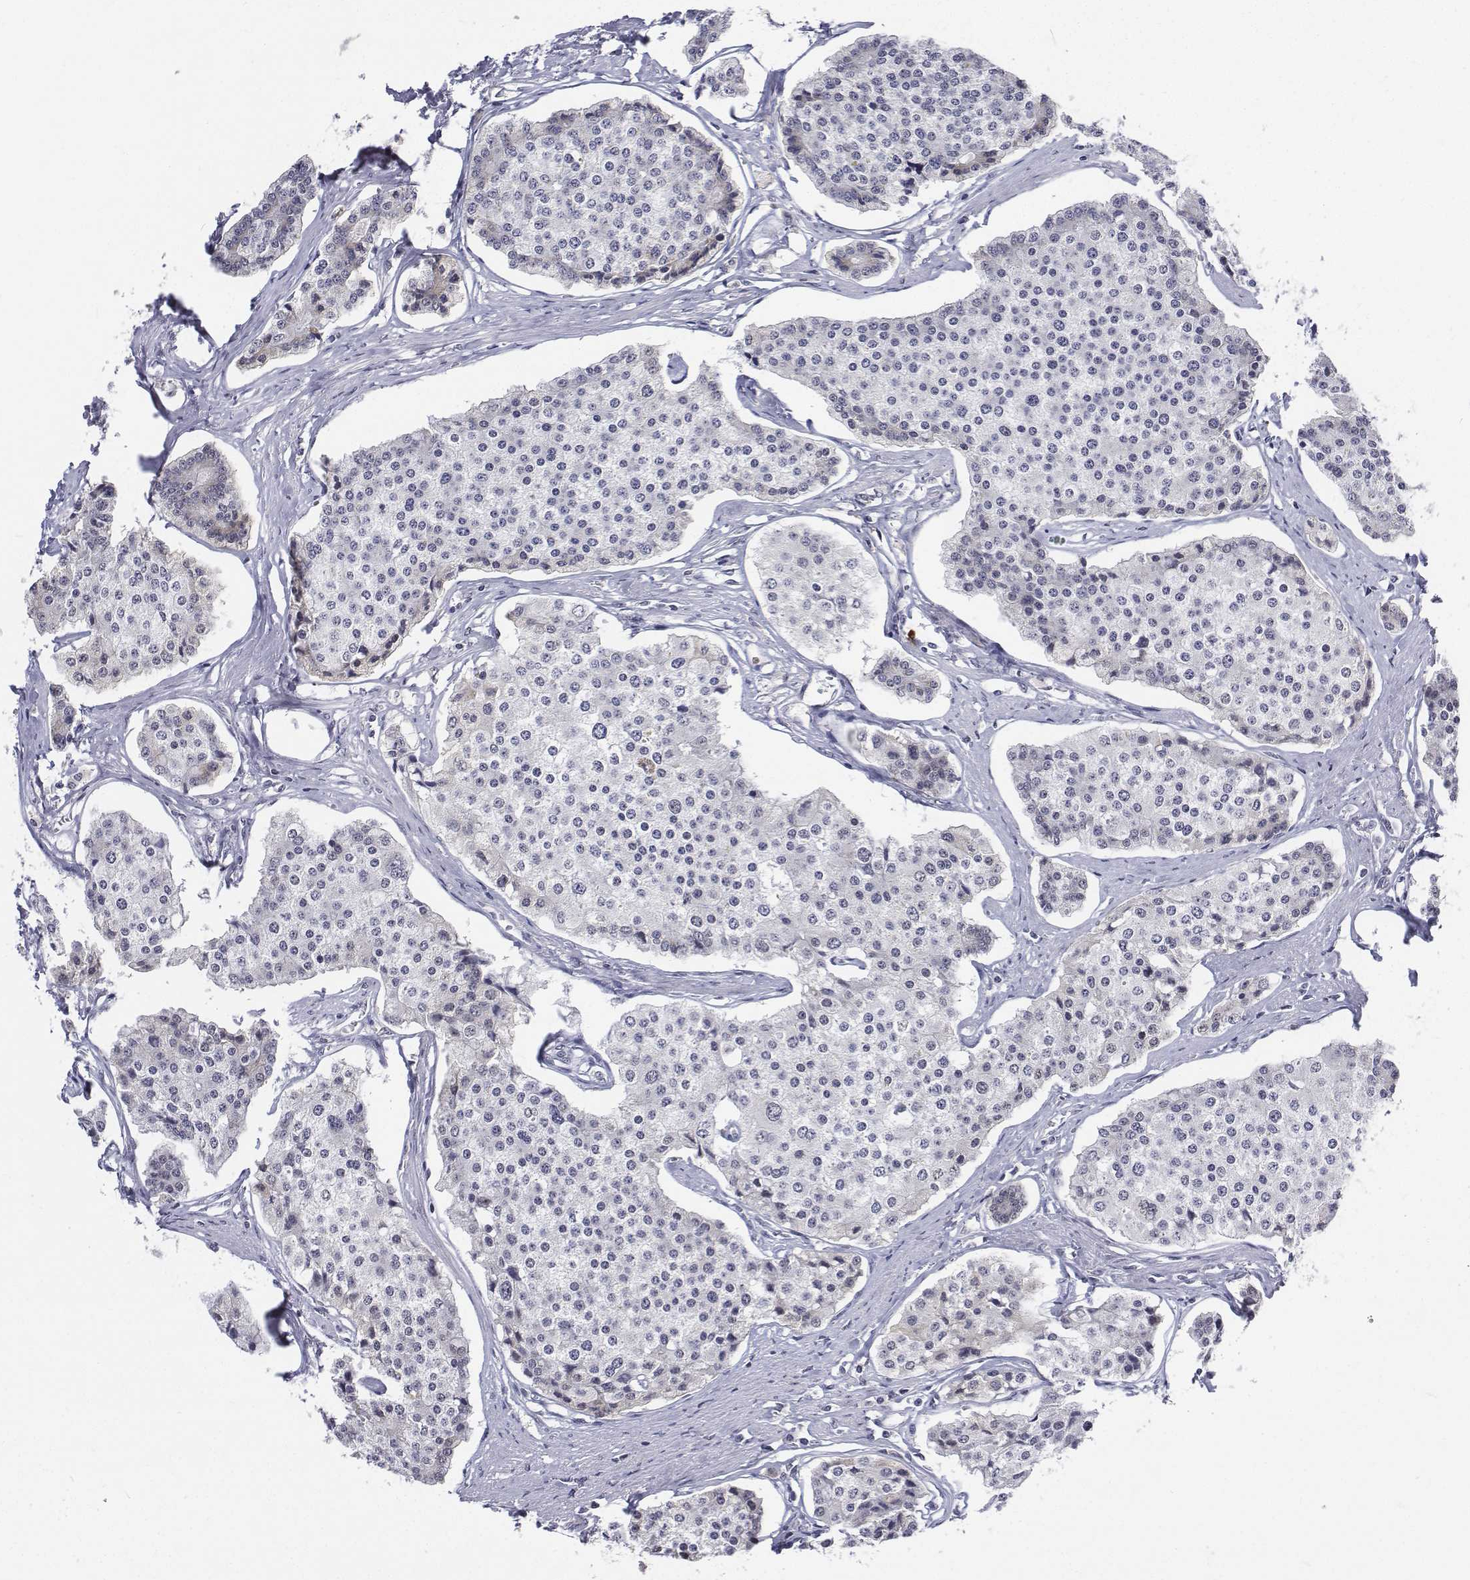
{"staining": {"intensity": "negative", "quantity": "none", "location": "none"}, "tissue": "carcinoid", "cell_type": "Tumor cells", "image_type": "cancer", "snomed": [{"axis": "morphology", "description": "Carcinoid, malignant, NOS"}, {"axis": "topography", "description": "Small intestine"}], "caption": "Malignant carcinoid was stained to show a protein in brown. There is no significant positivity in tumor cells. (Stains: DAB immunohistochemistry with hematoxylin counter stain, Microscopy: brightfield microscopy at high magnification).", "gene": "ATRX", "patient": {"sex": "female", "age": 65}}